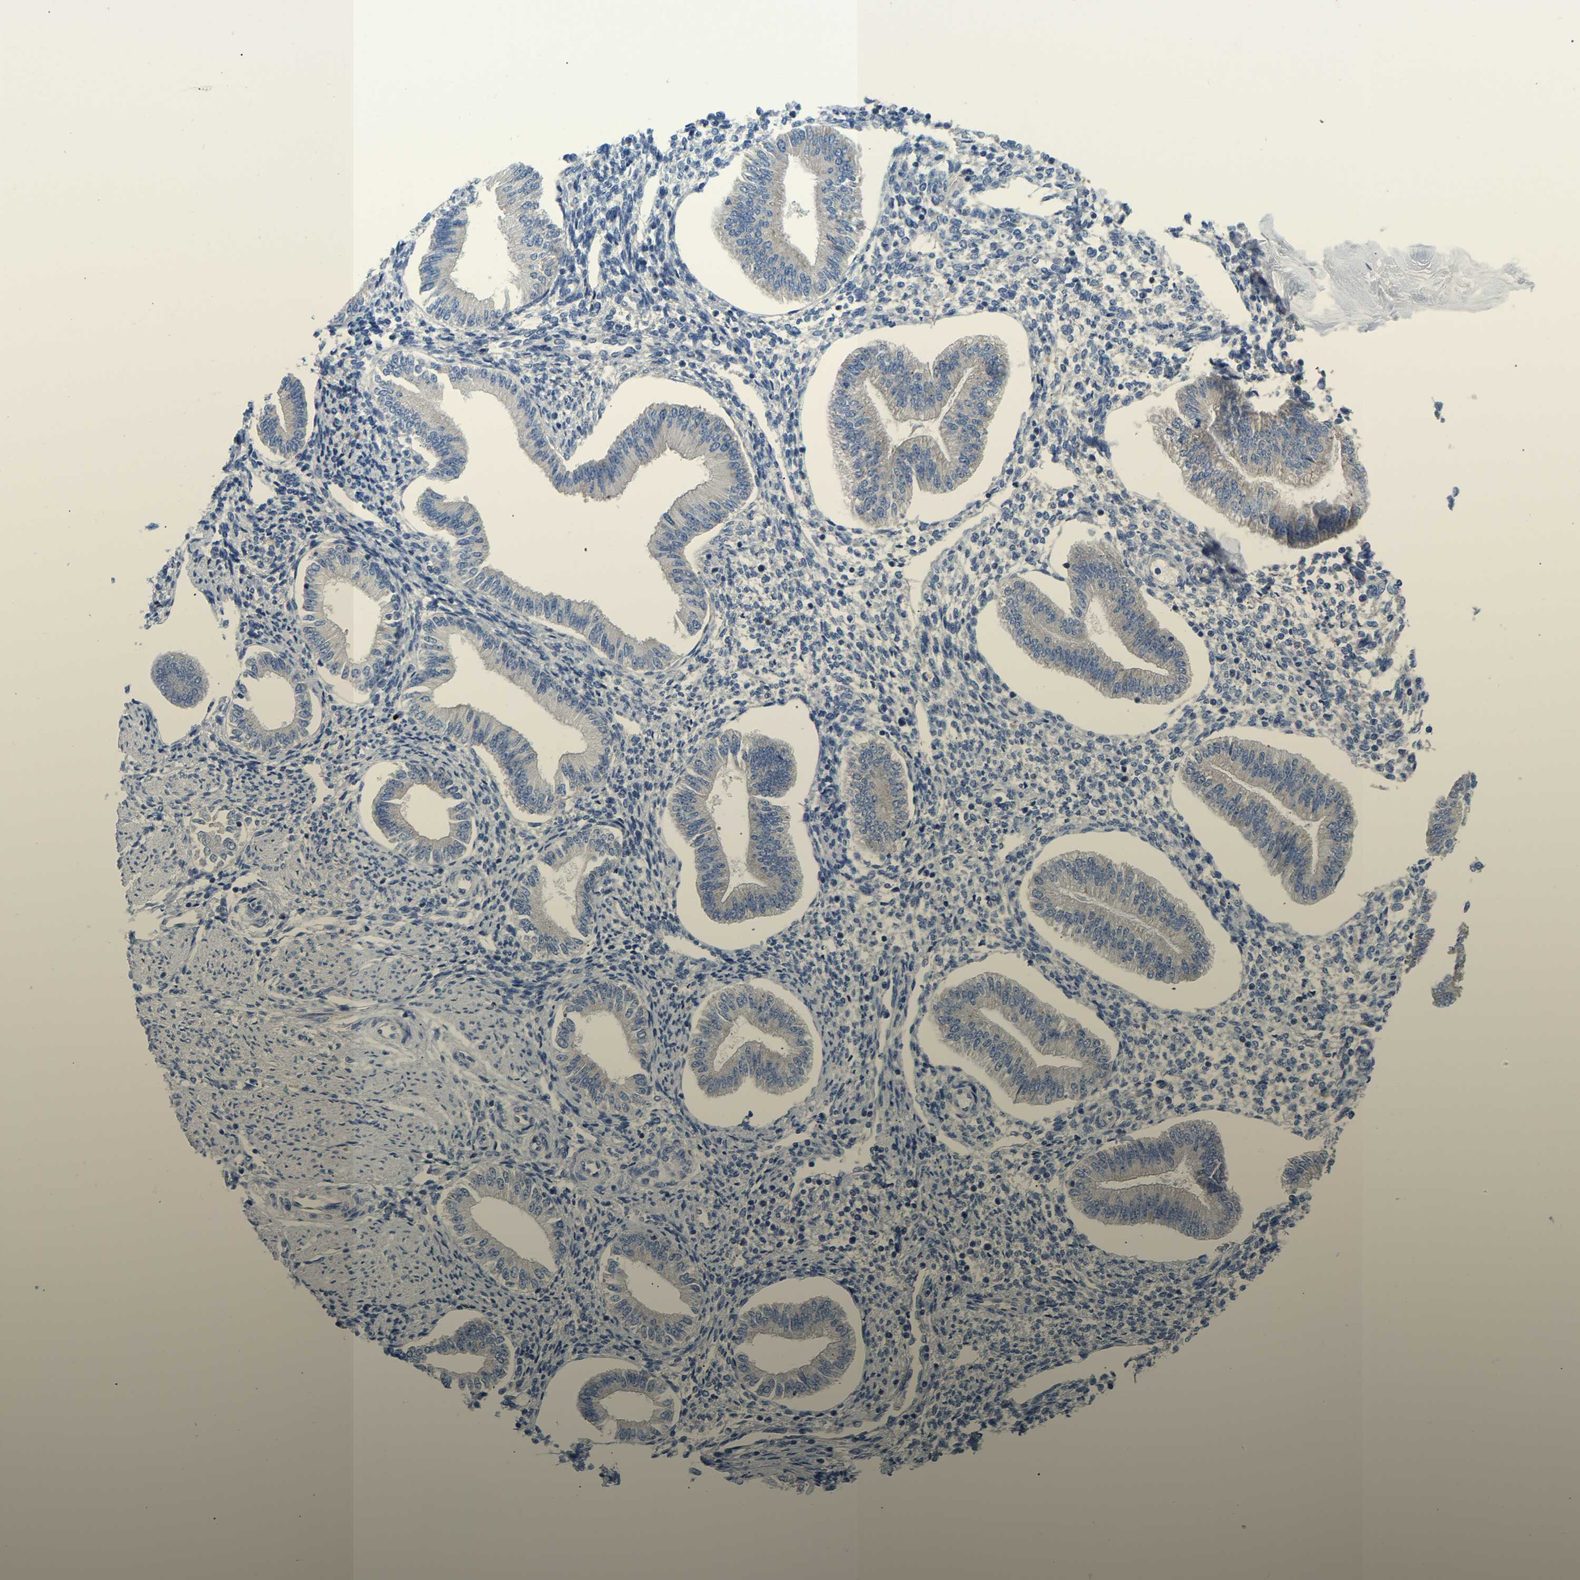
{"staining": {"intensity": "negative", "quantity": "none", "location": "none"}, "tissue": "endometrium", "cell_type": "Cells in endometrial stroma", "image_type": "normal", "snomed": [{"axis": "morphology", "description": "Normal tissue, NOS"}, {"axis": "topography", "description": "Endometrium"}], "caption": "High power microscopy photomicrograph of an IHC histopathology image of normal endometrium, revealing no significant expression in cells in endometrial stroma.", "gene": "ABCA10", "patient": {"sex": "female", "age": 50}}